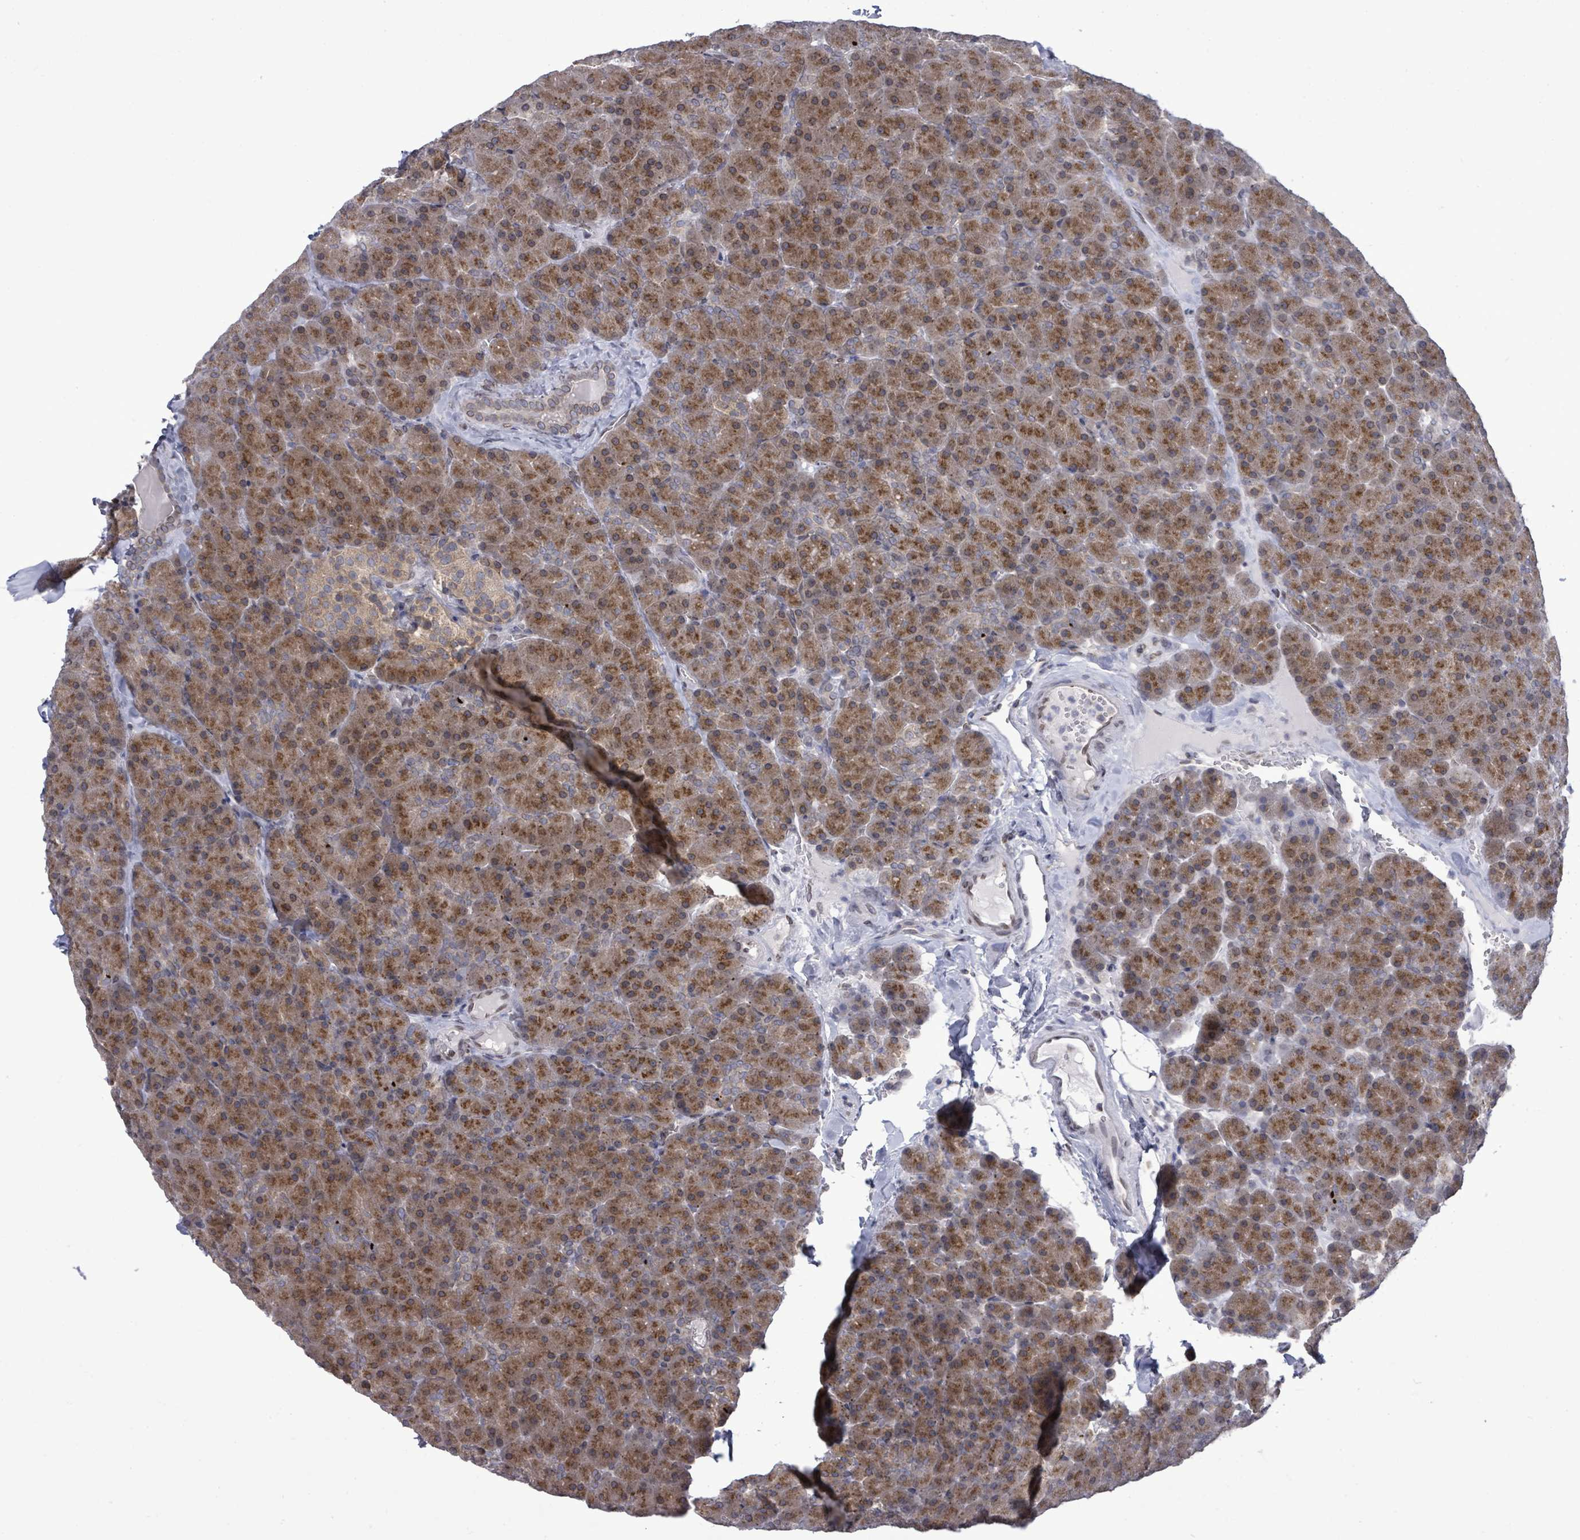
{"staining": {"intensity": "strong", "quantity": "25%-75%", "location": "cytoplasmic/membranous"}, "tissue": "pancreas", "cell_type": "Exocrine glandular cells", "image_type": "normal", "snomed": [{"axis": "morphology", "description": "Normal tissue, NOS"}, {"axis": "topography", "description": "Pancreas"}], "caption": "The micrograph displays a brown stain indicating the presence of a protein in the cytoplasmic/membranous of exocrine glandular cells in pancreas.", "gene": "ARFGAP1", "patient": {"sex": "male", "age": 36}}